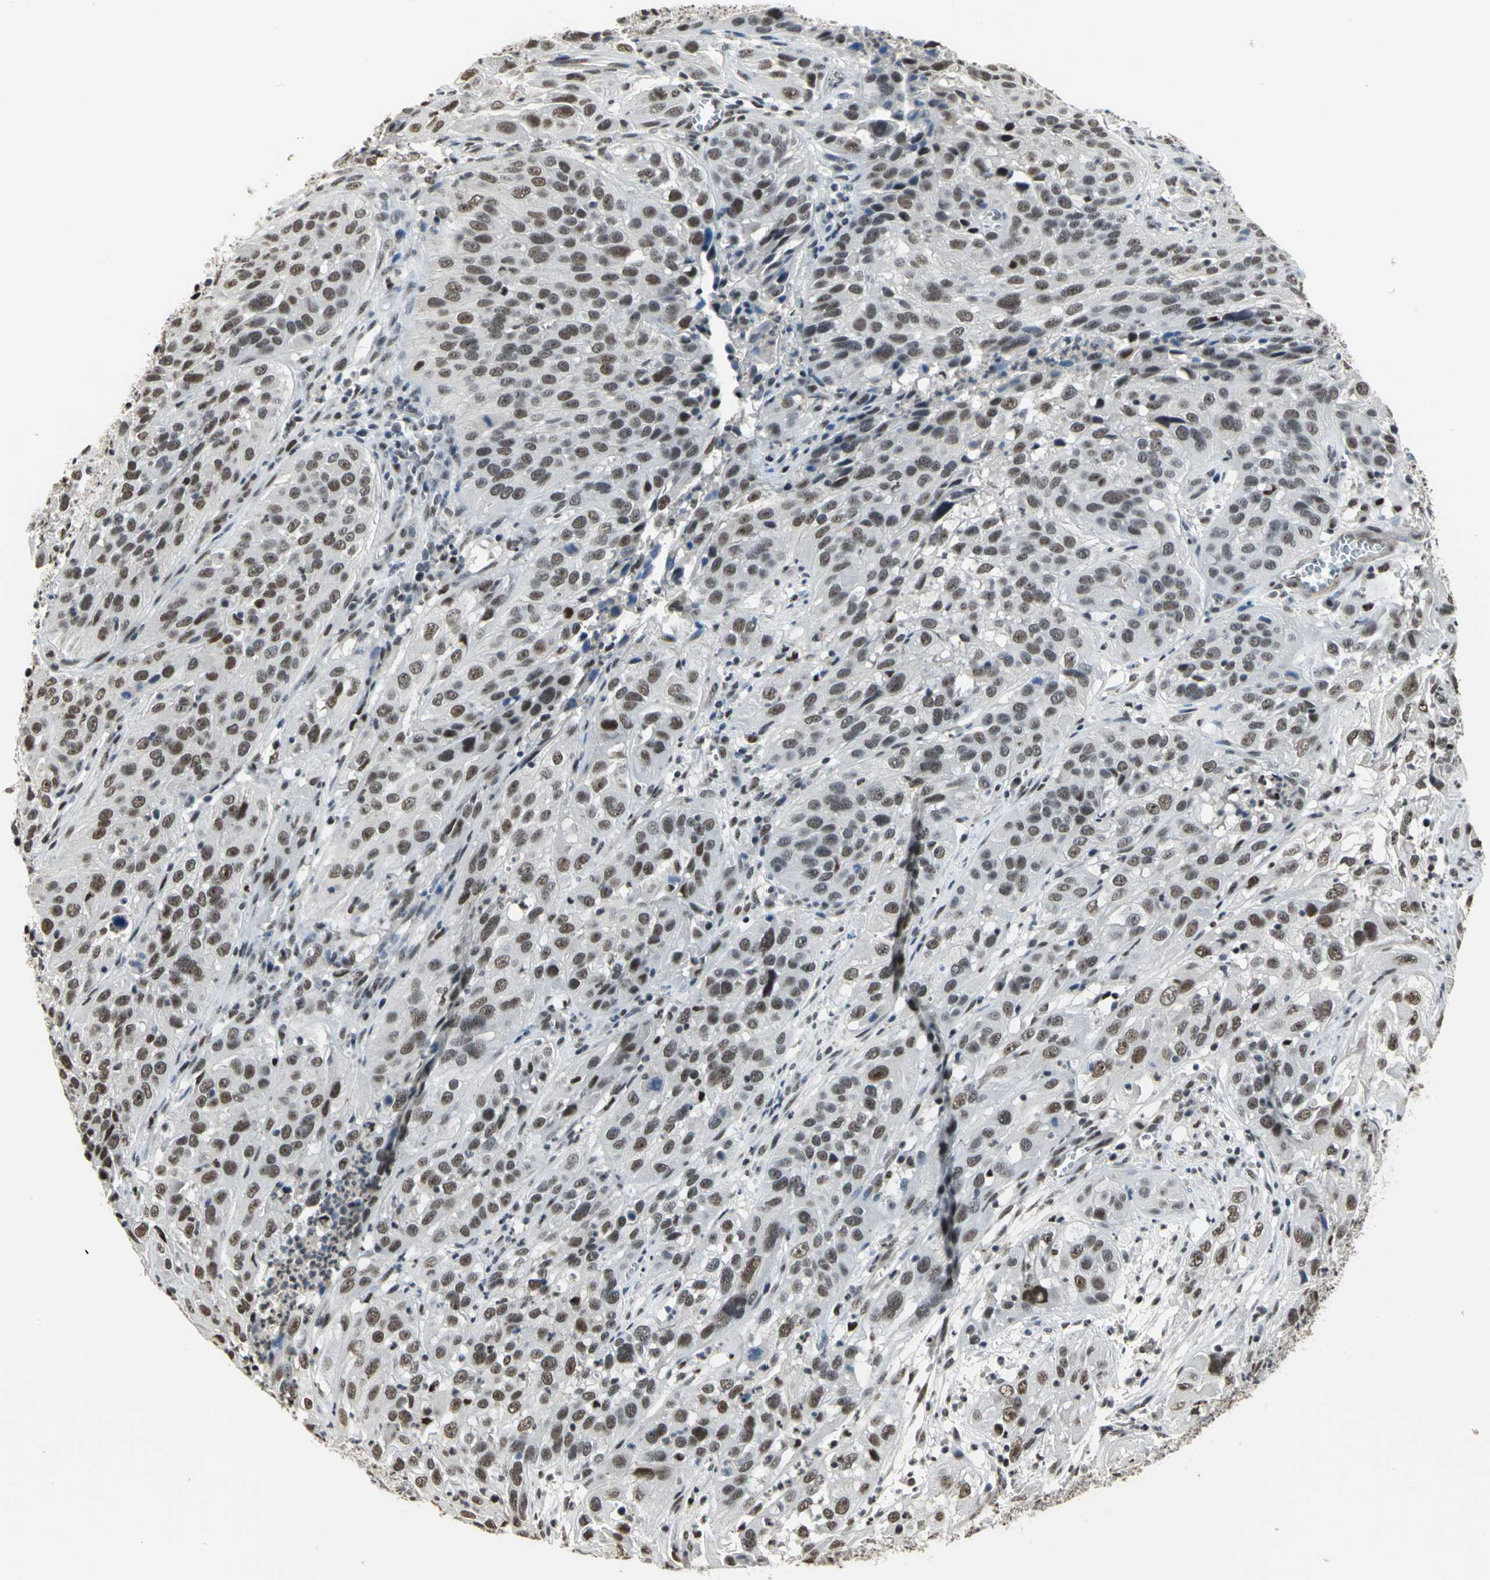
{"staining": {"intensity": "strong", "quantity": ">75%", "location": "nuclear"}, "tissue": "cervical cancer", "cell_type": "Tumor cells", "image_type": "cancer", "snomed": [{"axis": "morphology", "description": "Squamous cell carcinoma, NOS"}, {"axis": "topography", "description": "Cervix"}], "caption": "Immunohistochemistry (IHC) micrograph of human cervical cancer (squamous cell carcinoma) stained for a protein (brown), which displays high levels of strong nuclear expression in about >75% of tumor cells.", "gene": "CCDC88C", "patient": {"sex": "female", "age": 32}}